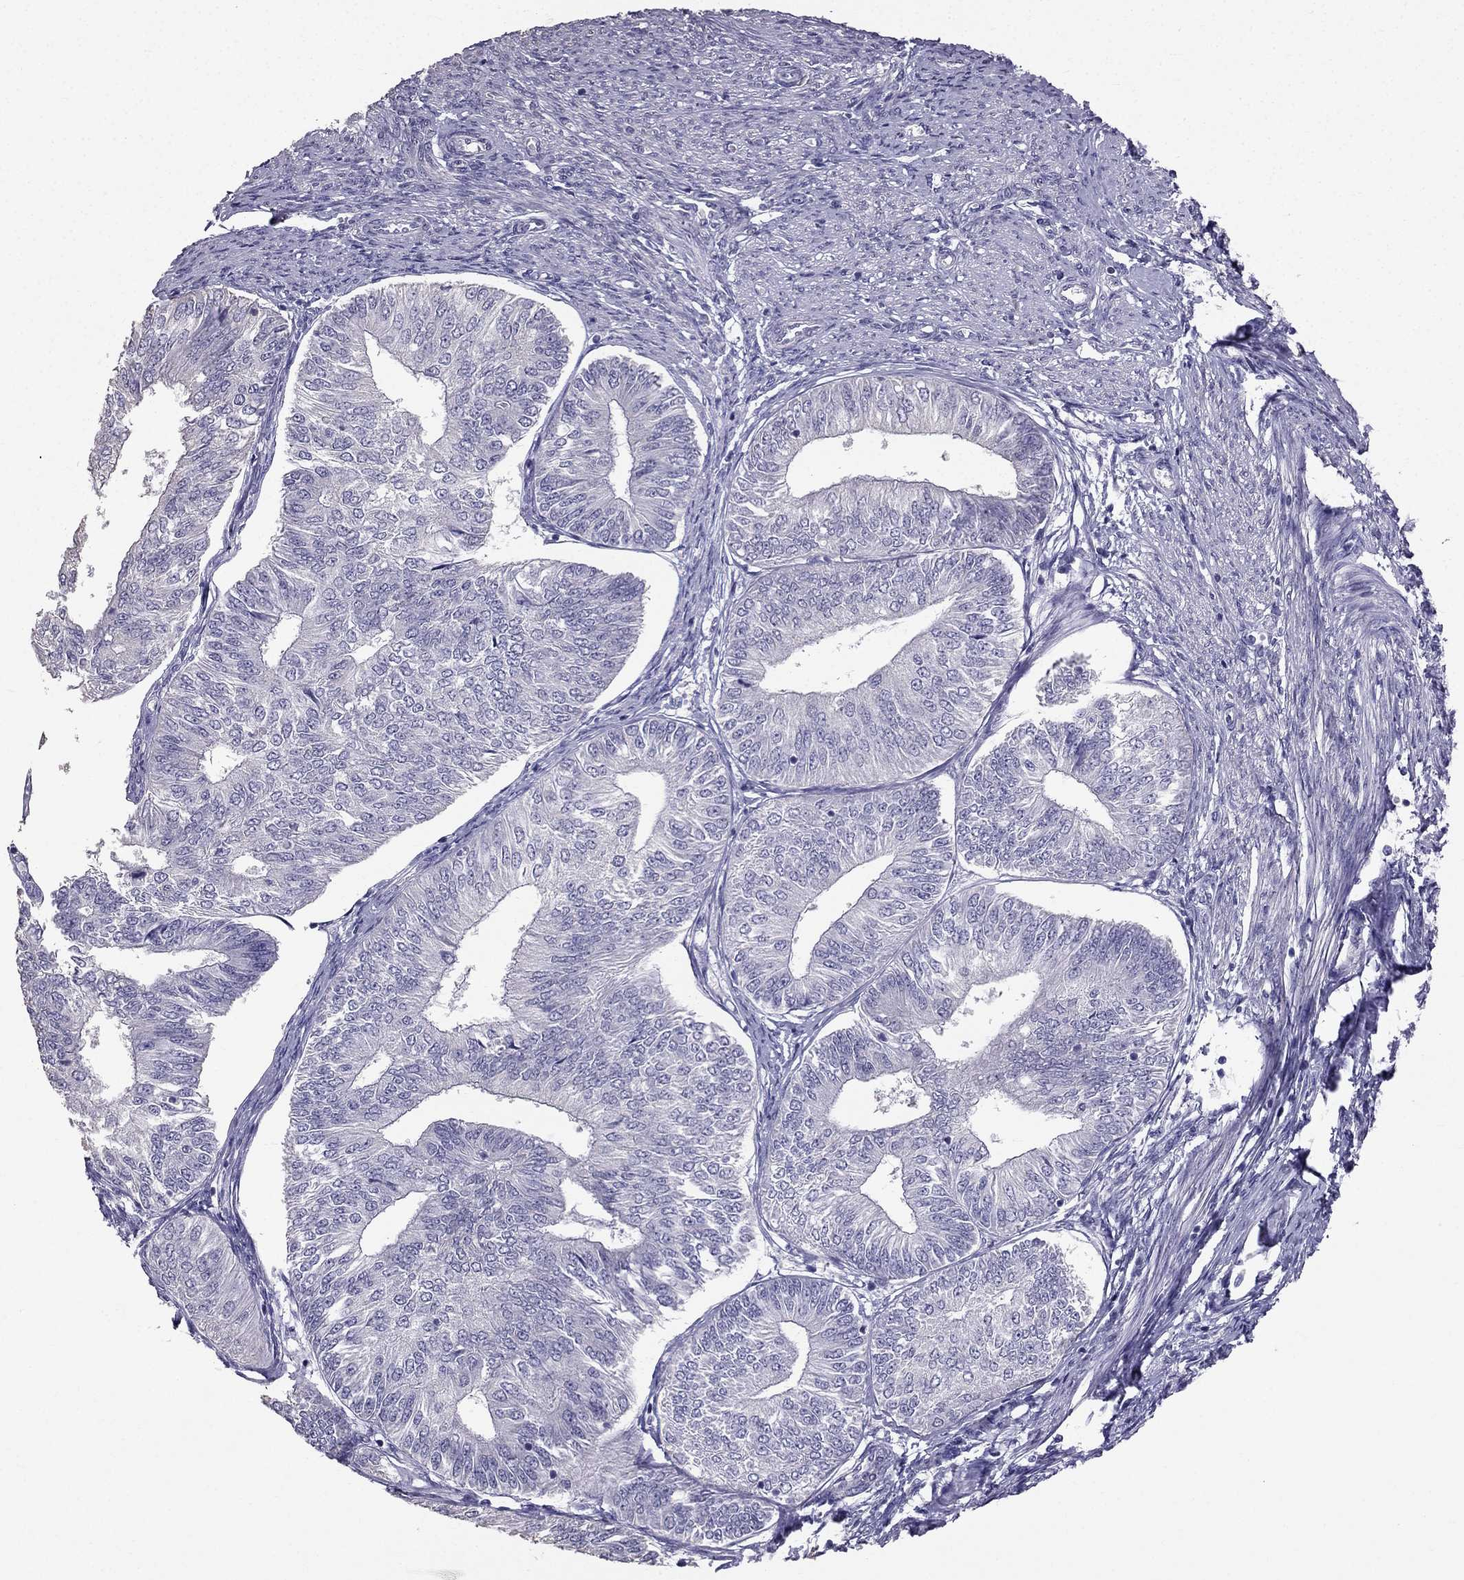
{"staining": {"intensity": "negative", "quantity": "none", "location": "none"}, "tissue": "endometrial cancer", "cell_type": "Tumor cells", "image_type": "cancer", "snomed": [{"axis": "morphology", "description": "Adenocarcinoma, NOS"}, {"axis": "topography", "description": "Endometrium"}], "caption": "The IHC histopathology image has no significant staining in tumor cells of adenocarcinoma (endometrial) tissue.", "gene": "SCG5", "patient": {"sex": "female", "age": 58}}